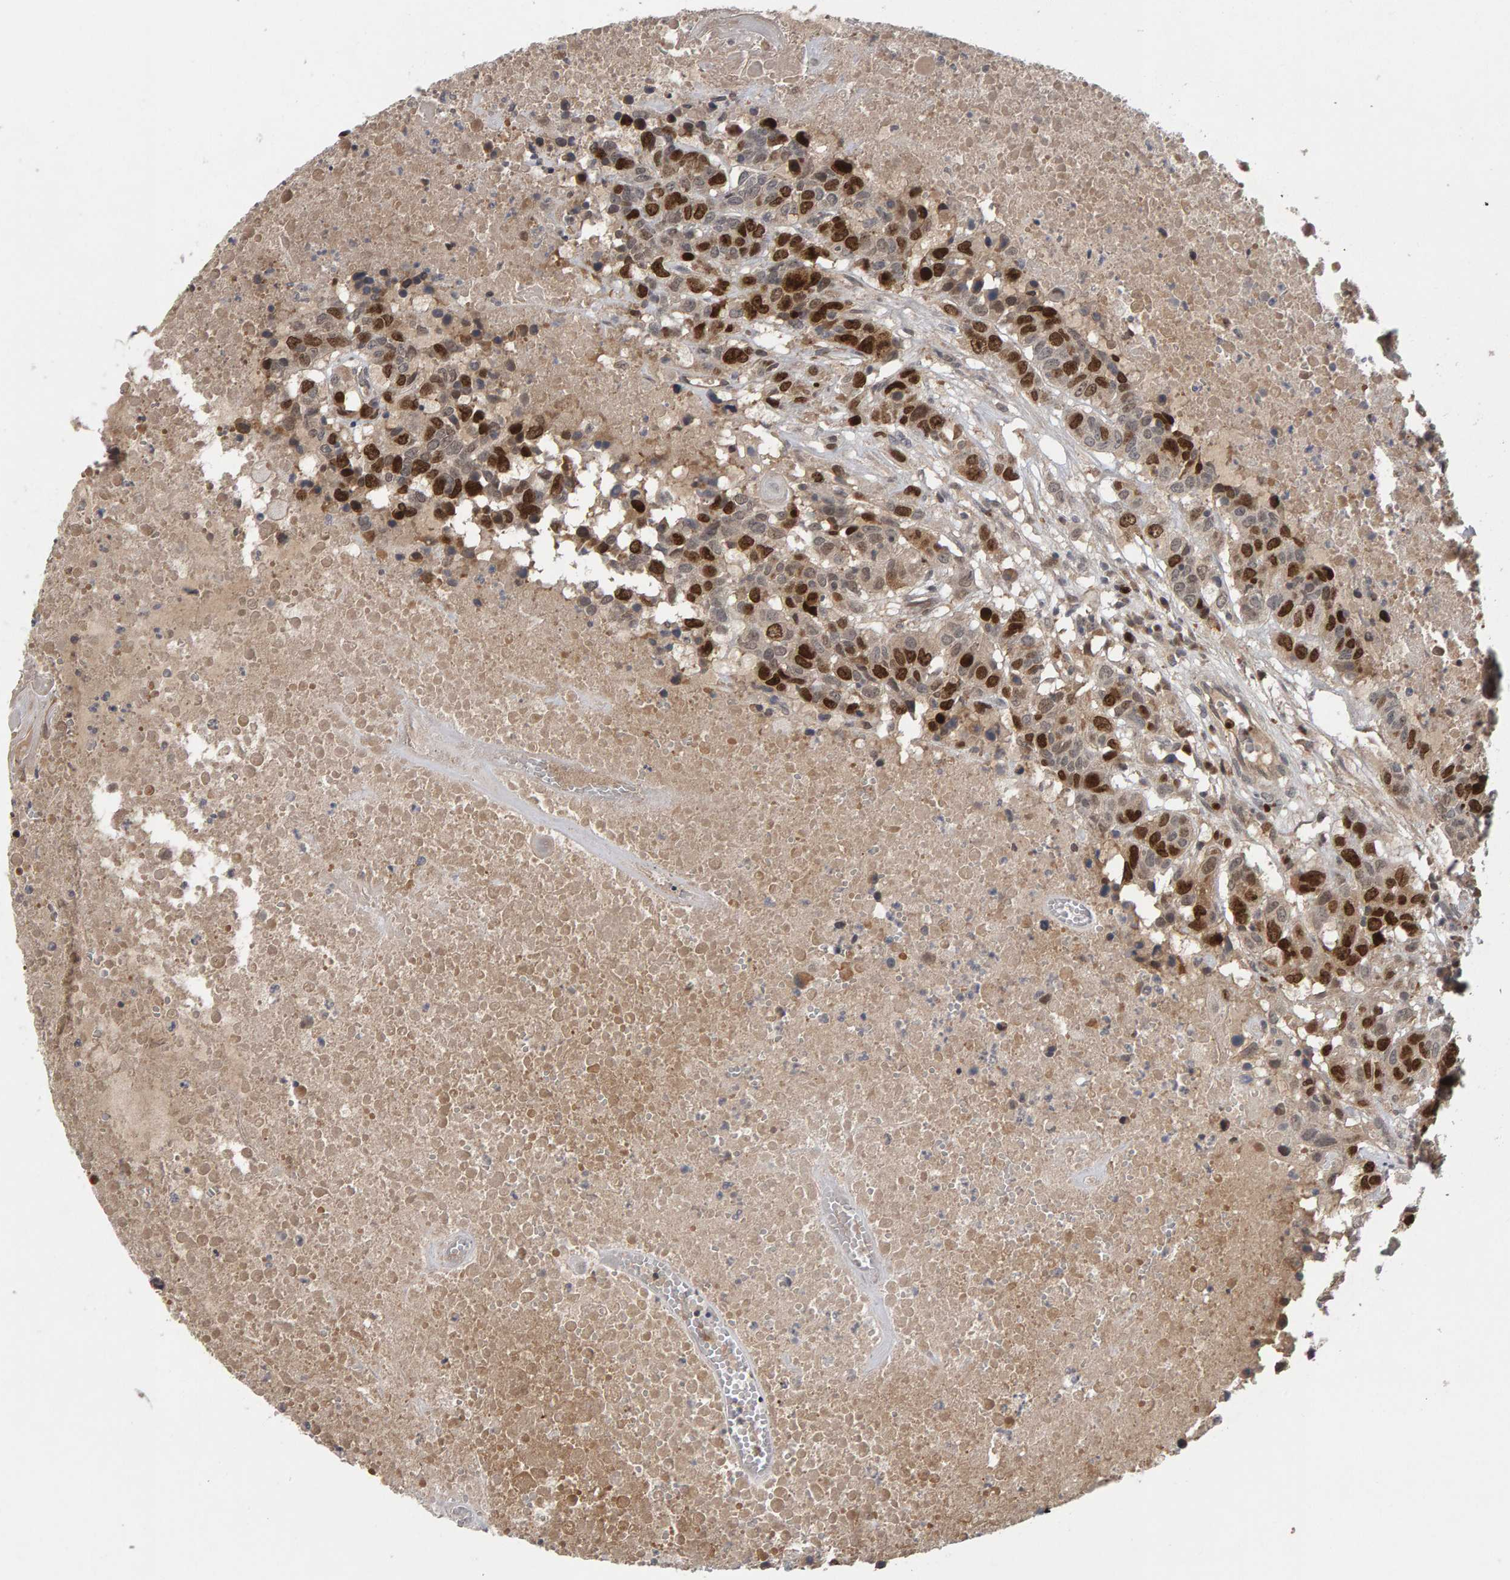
{"staining": {"intensity": "strong", "quantity": ">75%", "location": "nuclear"}, "tissue": "head and neck cancer", "cell_type": "Tumor cells", "image_type": "cancer", "snomed": [{"axis": "morphology", "description": "Squamous cell carcinoma, NOS"}, {"axis": "topography", "description": "Head-Neck"}], "caption": "IHC histopathology image of head and neck cancer stained for a protein (brown), which exhibits high levels of strong nuclear staining in about >75% of tumor cells.", "gene": "CDCA5", "patient": {"sex": "male", "age": 66}}